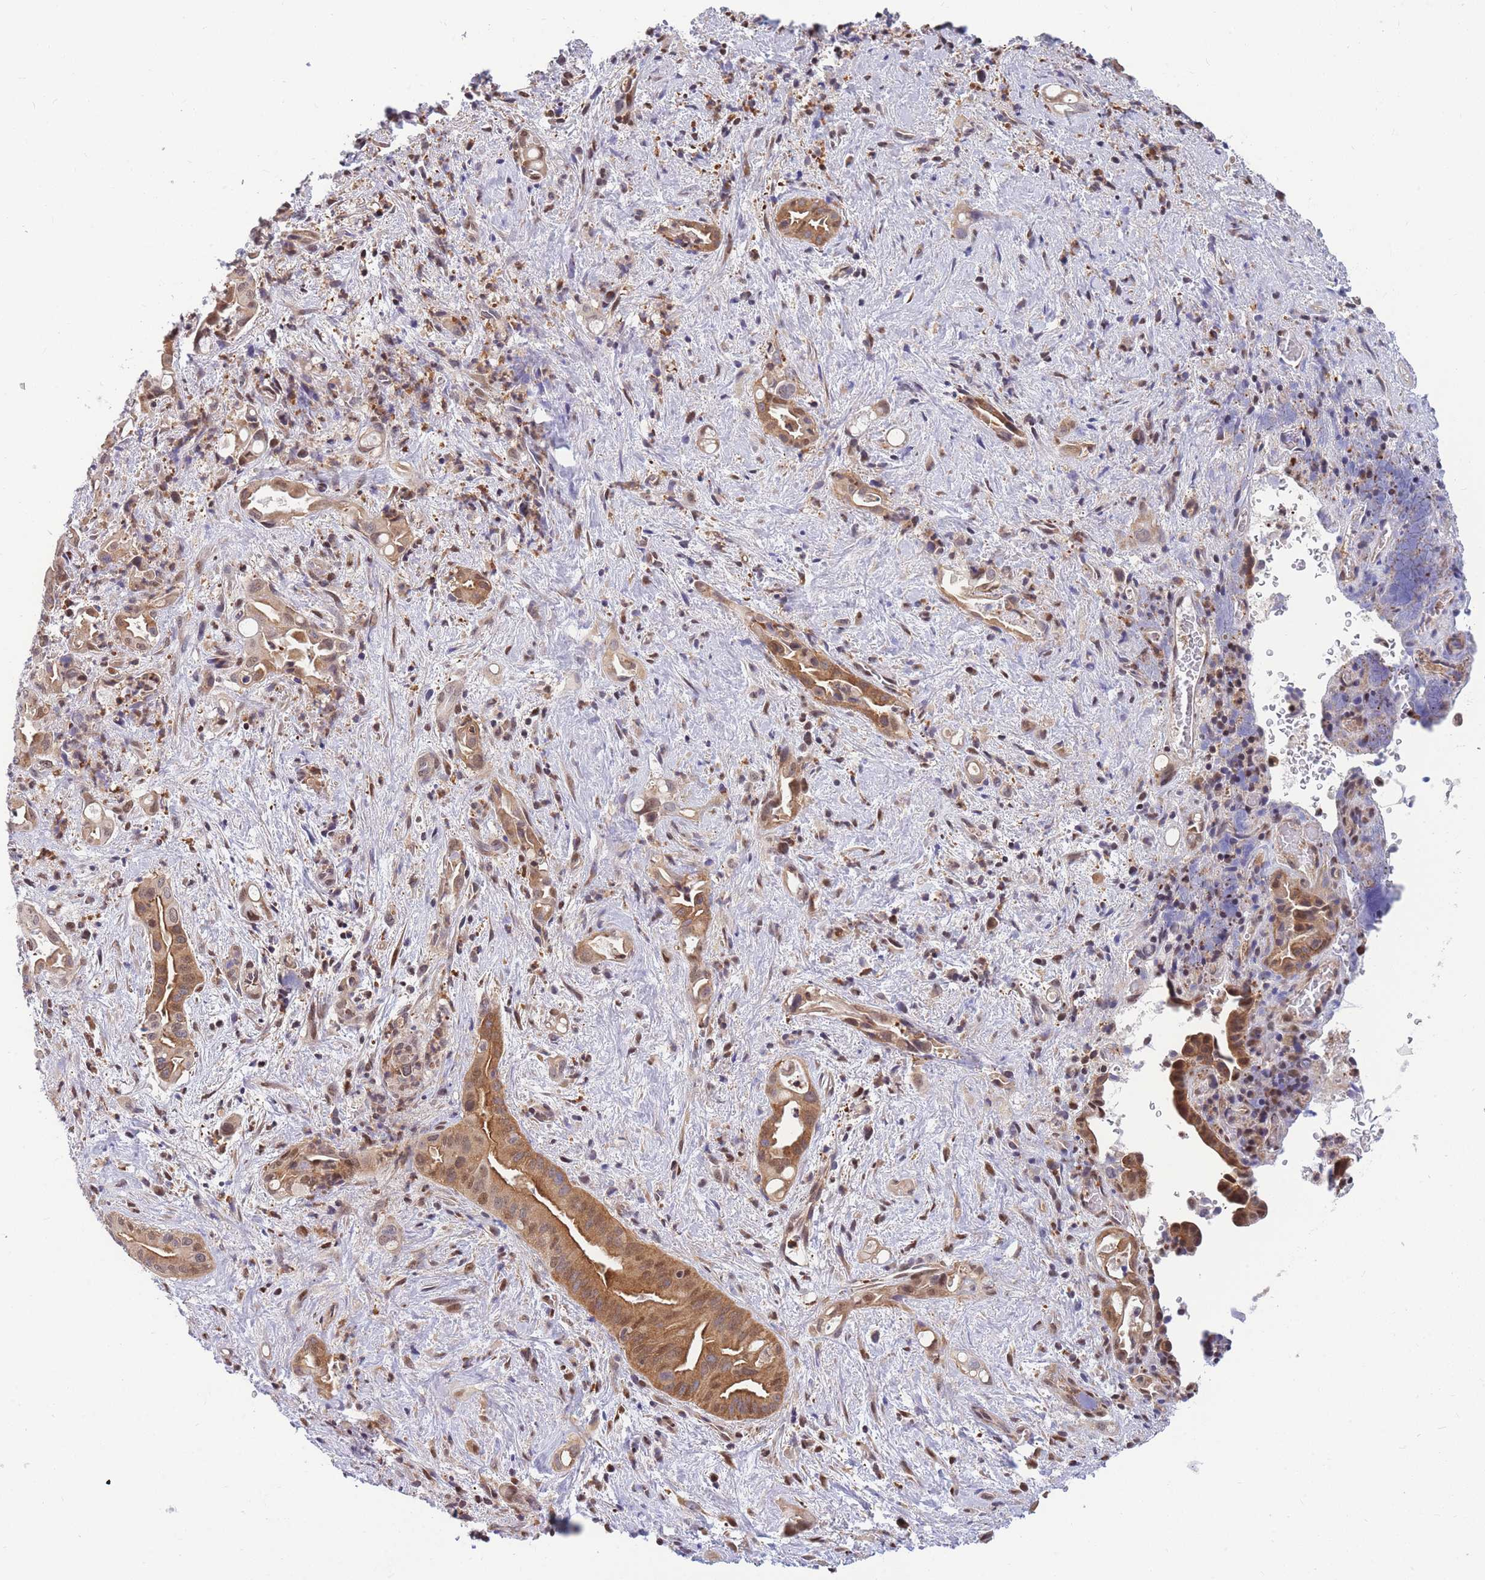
{"staining": {"intensity": "moderate", "quantity": ">75%", "location": "cytoplasmic/membranous,nuclear"}, "tissue": "liver cancer", "cell_type": "Tumor cells", "image_type": "cancer", "snomed": [{"axis": "morphology", "description": "Cholangiocarcinoma"}, {"axis": "topography", "description": "Liver"}], "caption": "Protein staining demonstrates moderate cytoplasmic/membranous and nuclear staining in approximately >75% of tumor cells in cholangiocarcinoma (liver).", "gene": "CRACD", "patient": {"sex": "female", "age": 68}}